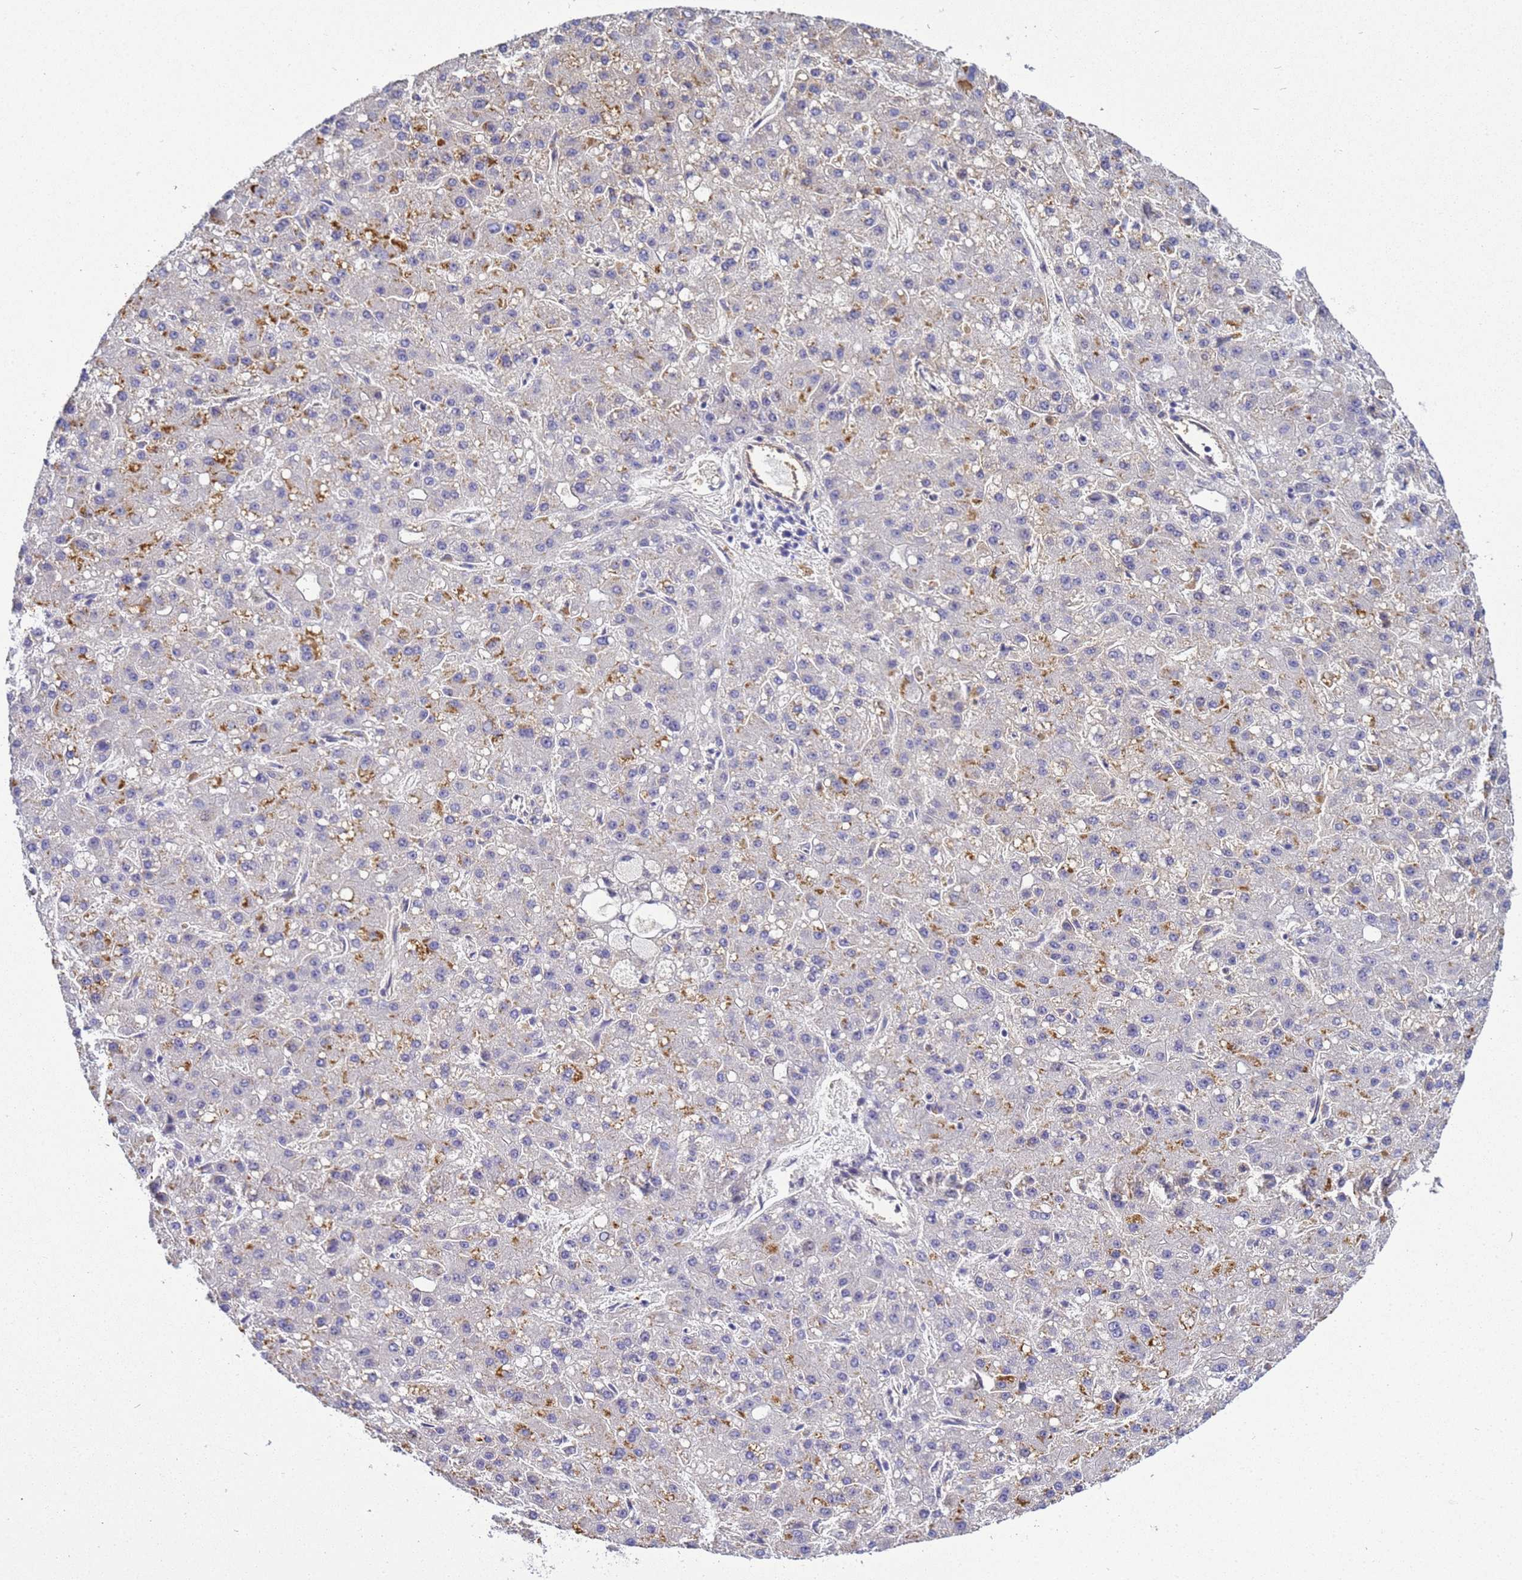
{"staining": {"intensity": "moderate", "quantity": "<25%", "location": "cytoplasmic/membranous"}, "tissue": "liver cancer", "cell_type": "Tumor cells", "image_type": "cancer", "snomed": [{"axis": "morphology", "description": "Carcinoma, Hepatocellular, NOS"}, {"axis": "topography", "description": "Liver"}], "caption": "Immunohistochemical staining of human liver hepatocellular carcinoma displays low levels of moderate cytoplasmic/membranous expression in approximately <25% of tumor cells.", "gene": "TBCD", "patient": {"sex": "male", "age": 67}}